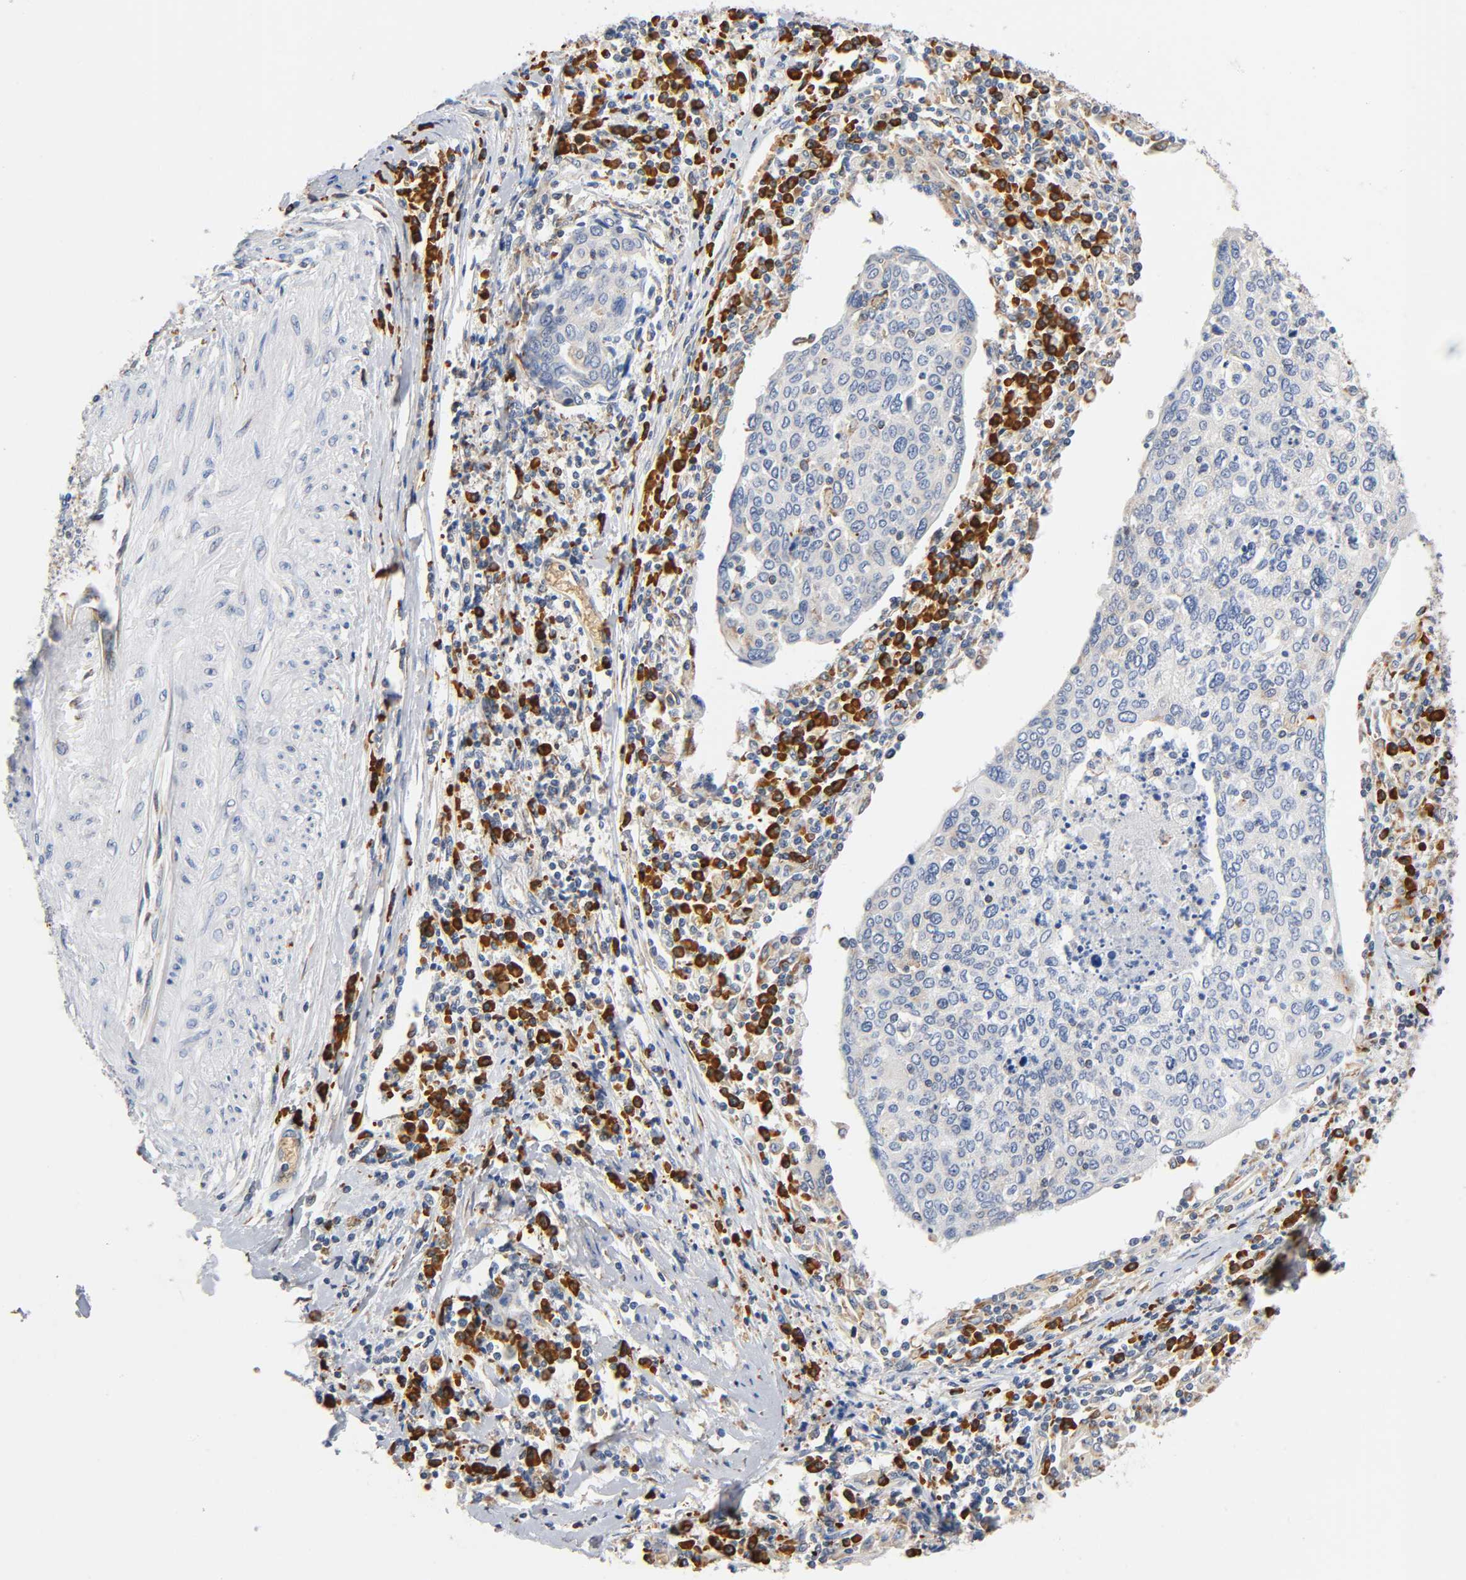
{"staining": {"intensity": "weak", "quantity": "25%-75%", "location": "cytoplasmic/membranous"}, "tissue": "cervical cancer", "cell_type": "Tumor cells", "image_type": "cancer", "snomed": [{"axis": "morphology", "description": "Squamous cell carcinoma, NOS"}, {"axis": "topography", "description": "Cervix"}], "caption": "Cervical cancer (squamous cell carcinoma) stained with a protein marker reveals weak staining in tumor cells.", "gene": "UCKL1", "patient": {"sex": "female", "age": 40}}